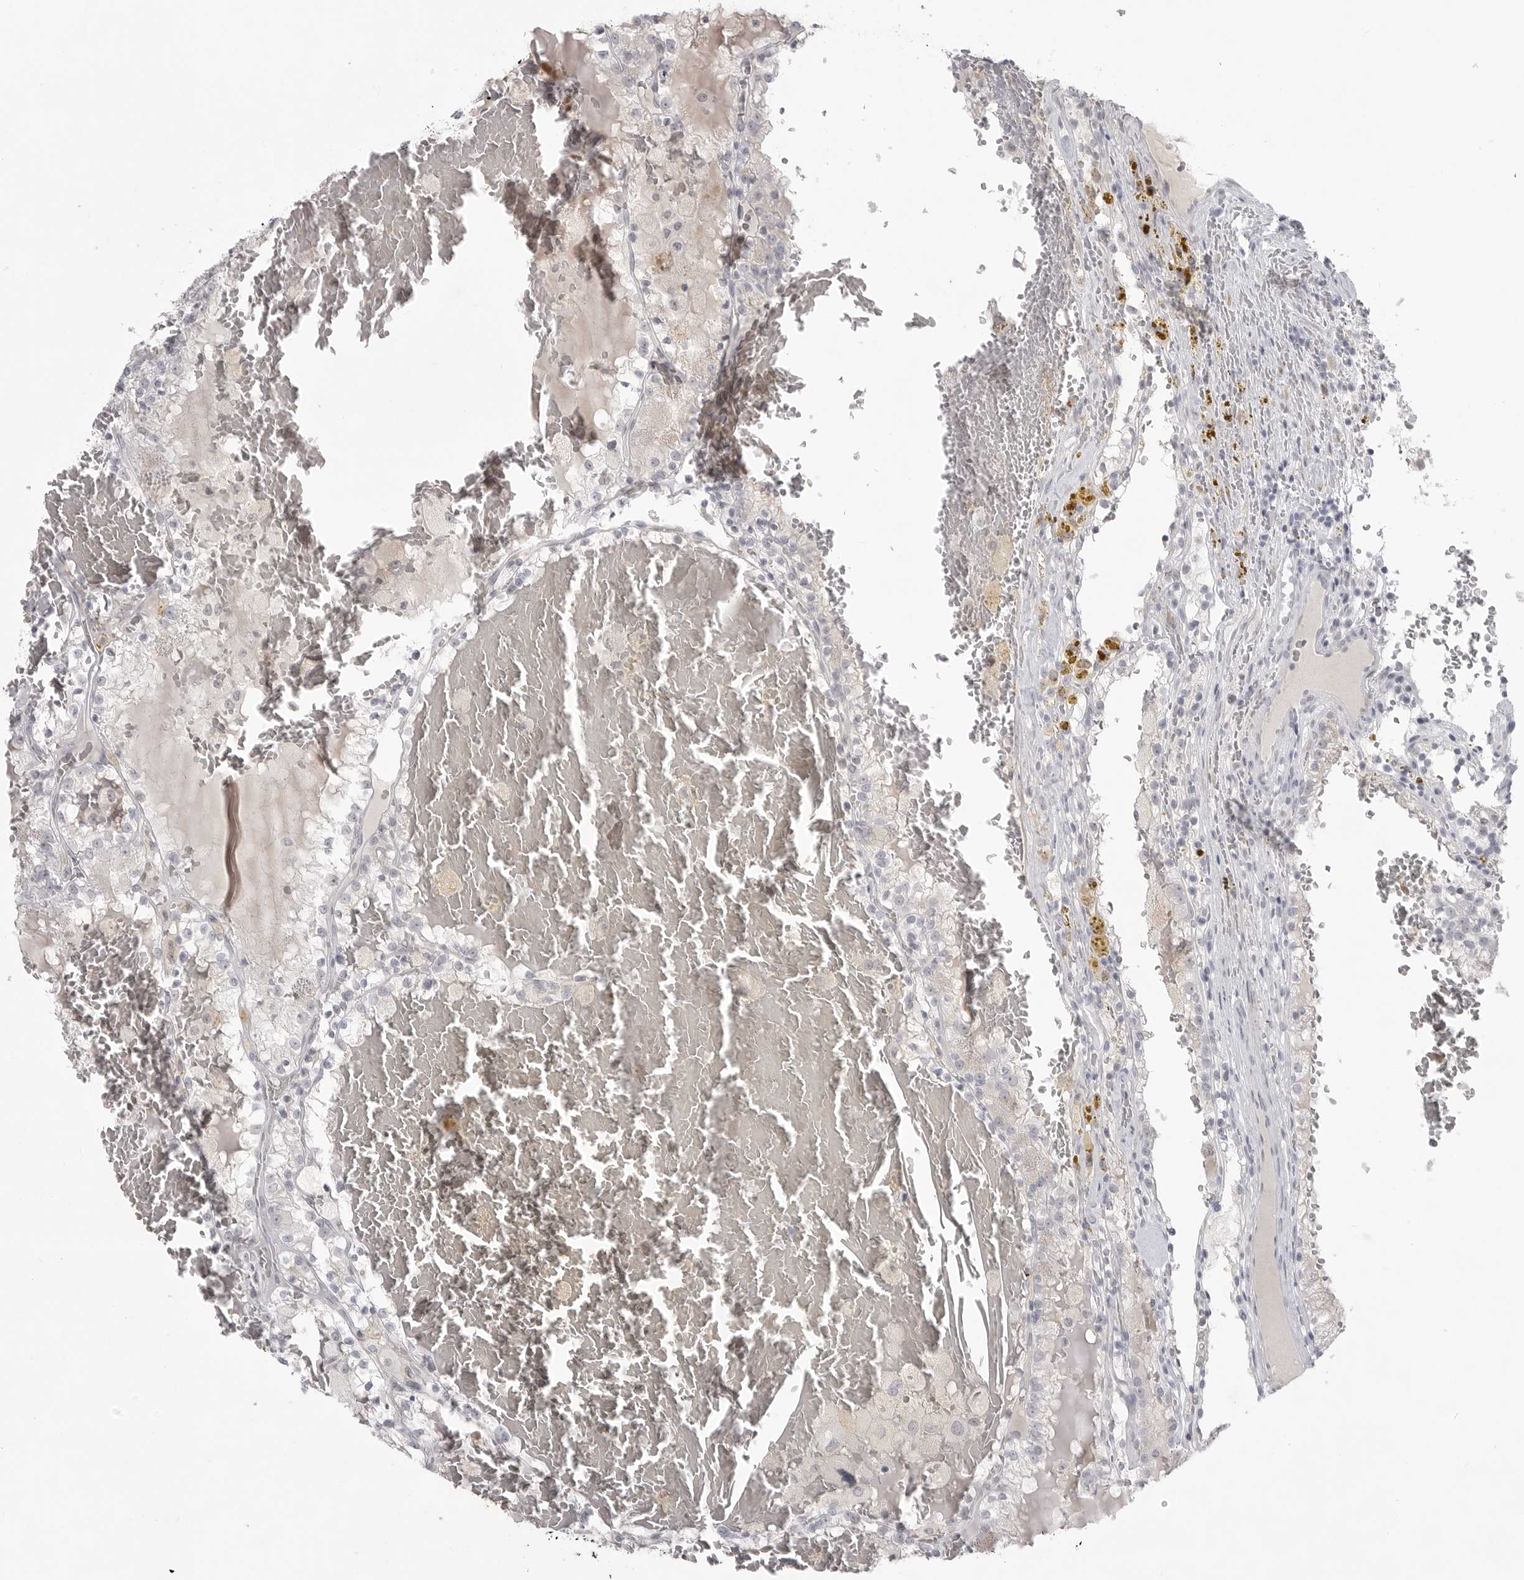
{"staining": {"intensity": "negative", "quantity": "none", "location": "none"}, "tissue": "renal cancer", "cell_type": "Tumor cells", "image_type": "cancer", "snomed": [{"axis": "morphology", "description": "Adenocarcinoma, NOS"}, {"axis": "topography", "description": "Kidney"}], "caption": "There is no significant expression in tumor cells of renal cancer.", "gene": "TCTN3", "patient": {"sex": "female", "age": 56}}